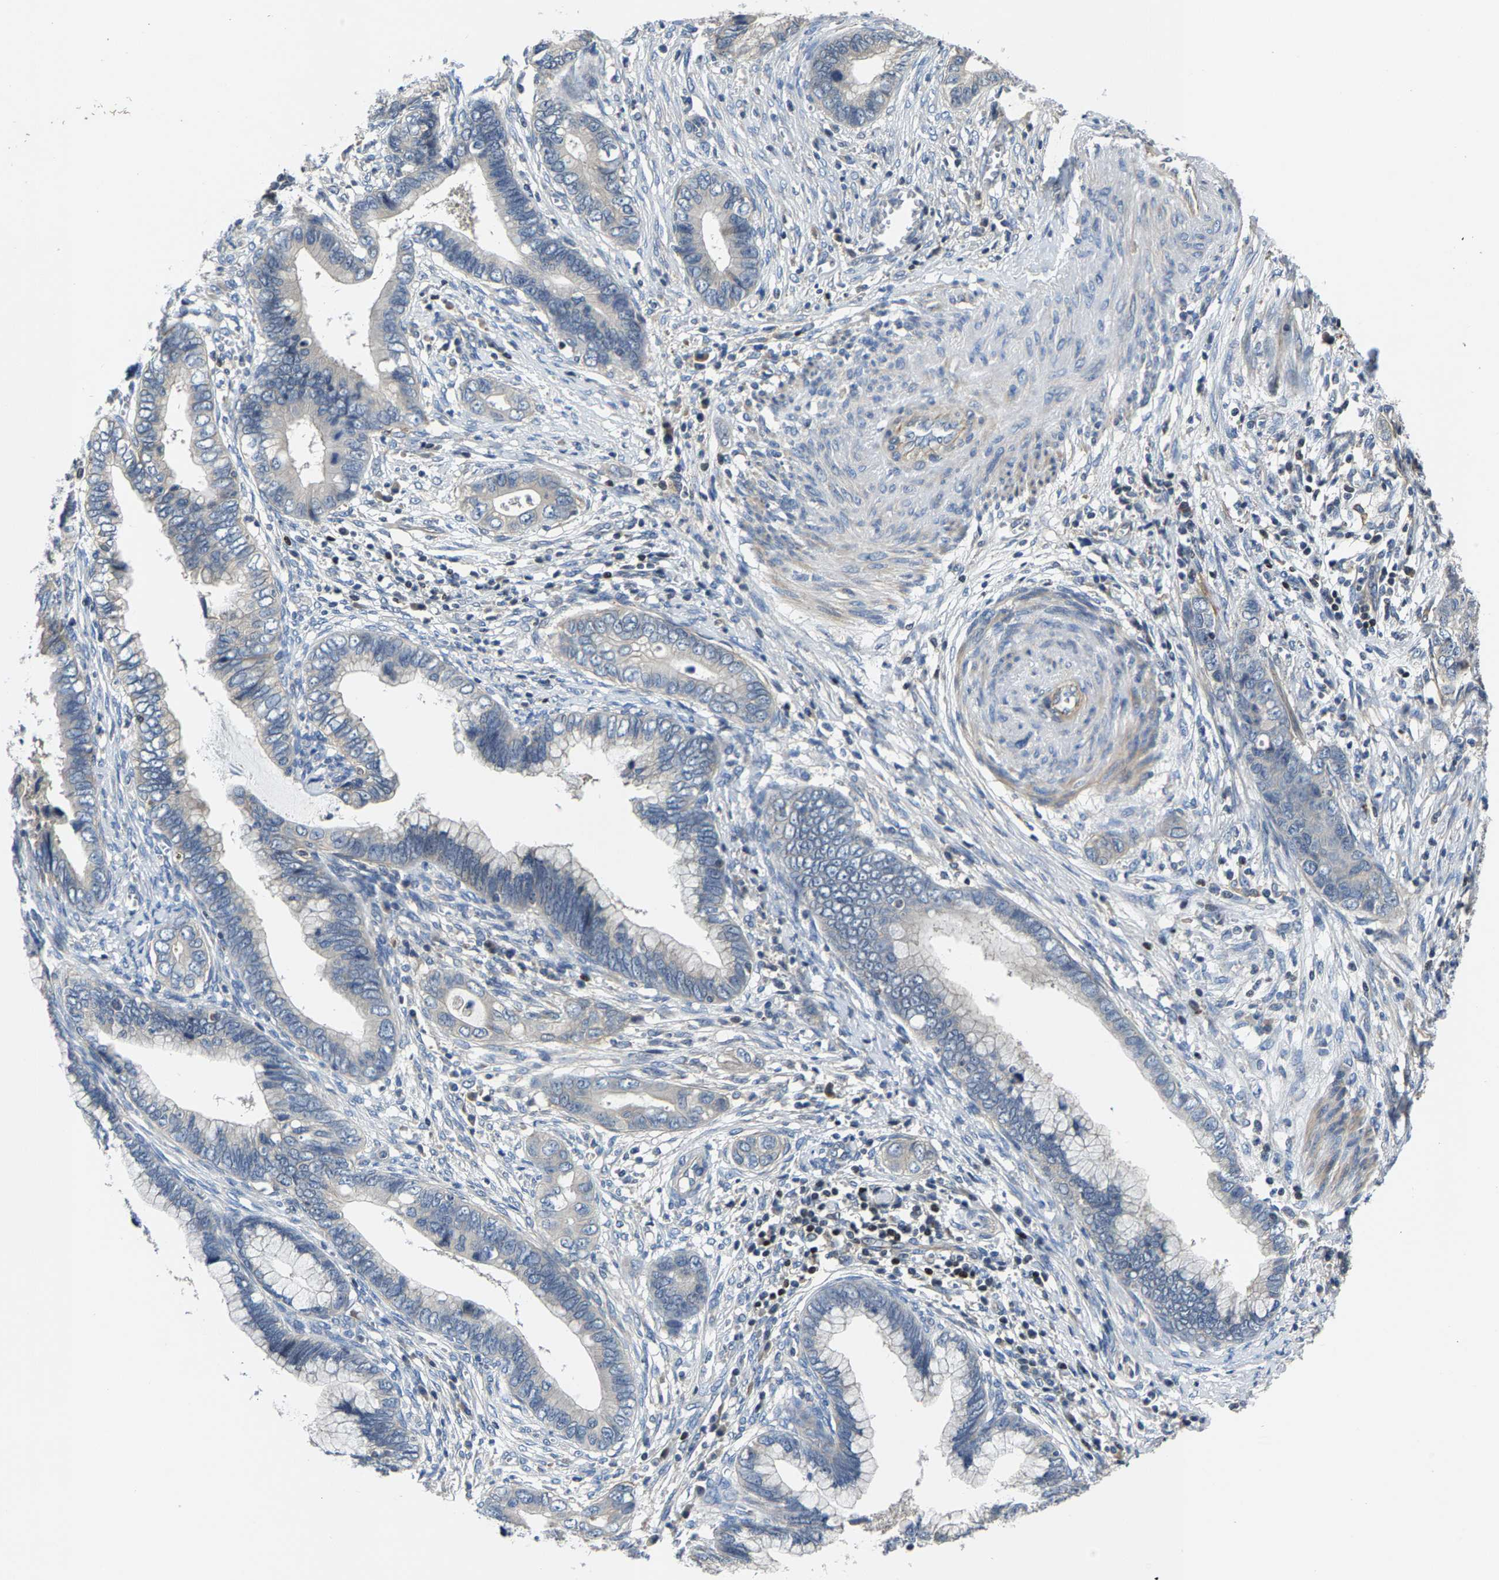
{"staining": {"intensity": "negative", "quantity": "none", "location": "none"}, "tissue": "cervical cancer", "cell_type": "Tumor cells", "image_type": "cancer", "snomed": [{"axis": "morphology", "description": "Adenocarcinoma, NOS"}, {"axis": "topography", "description": "Cervix"}], "caption": "A micrograph of cervical cancer (adenocarcinoma) stained for a protein displays no brown staining in tumor cells. (DAB IHC with hematoxylin counter stain).", "gene": "AGBL3", "patient": {"sex": "female", "age": 44}}